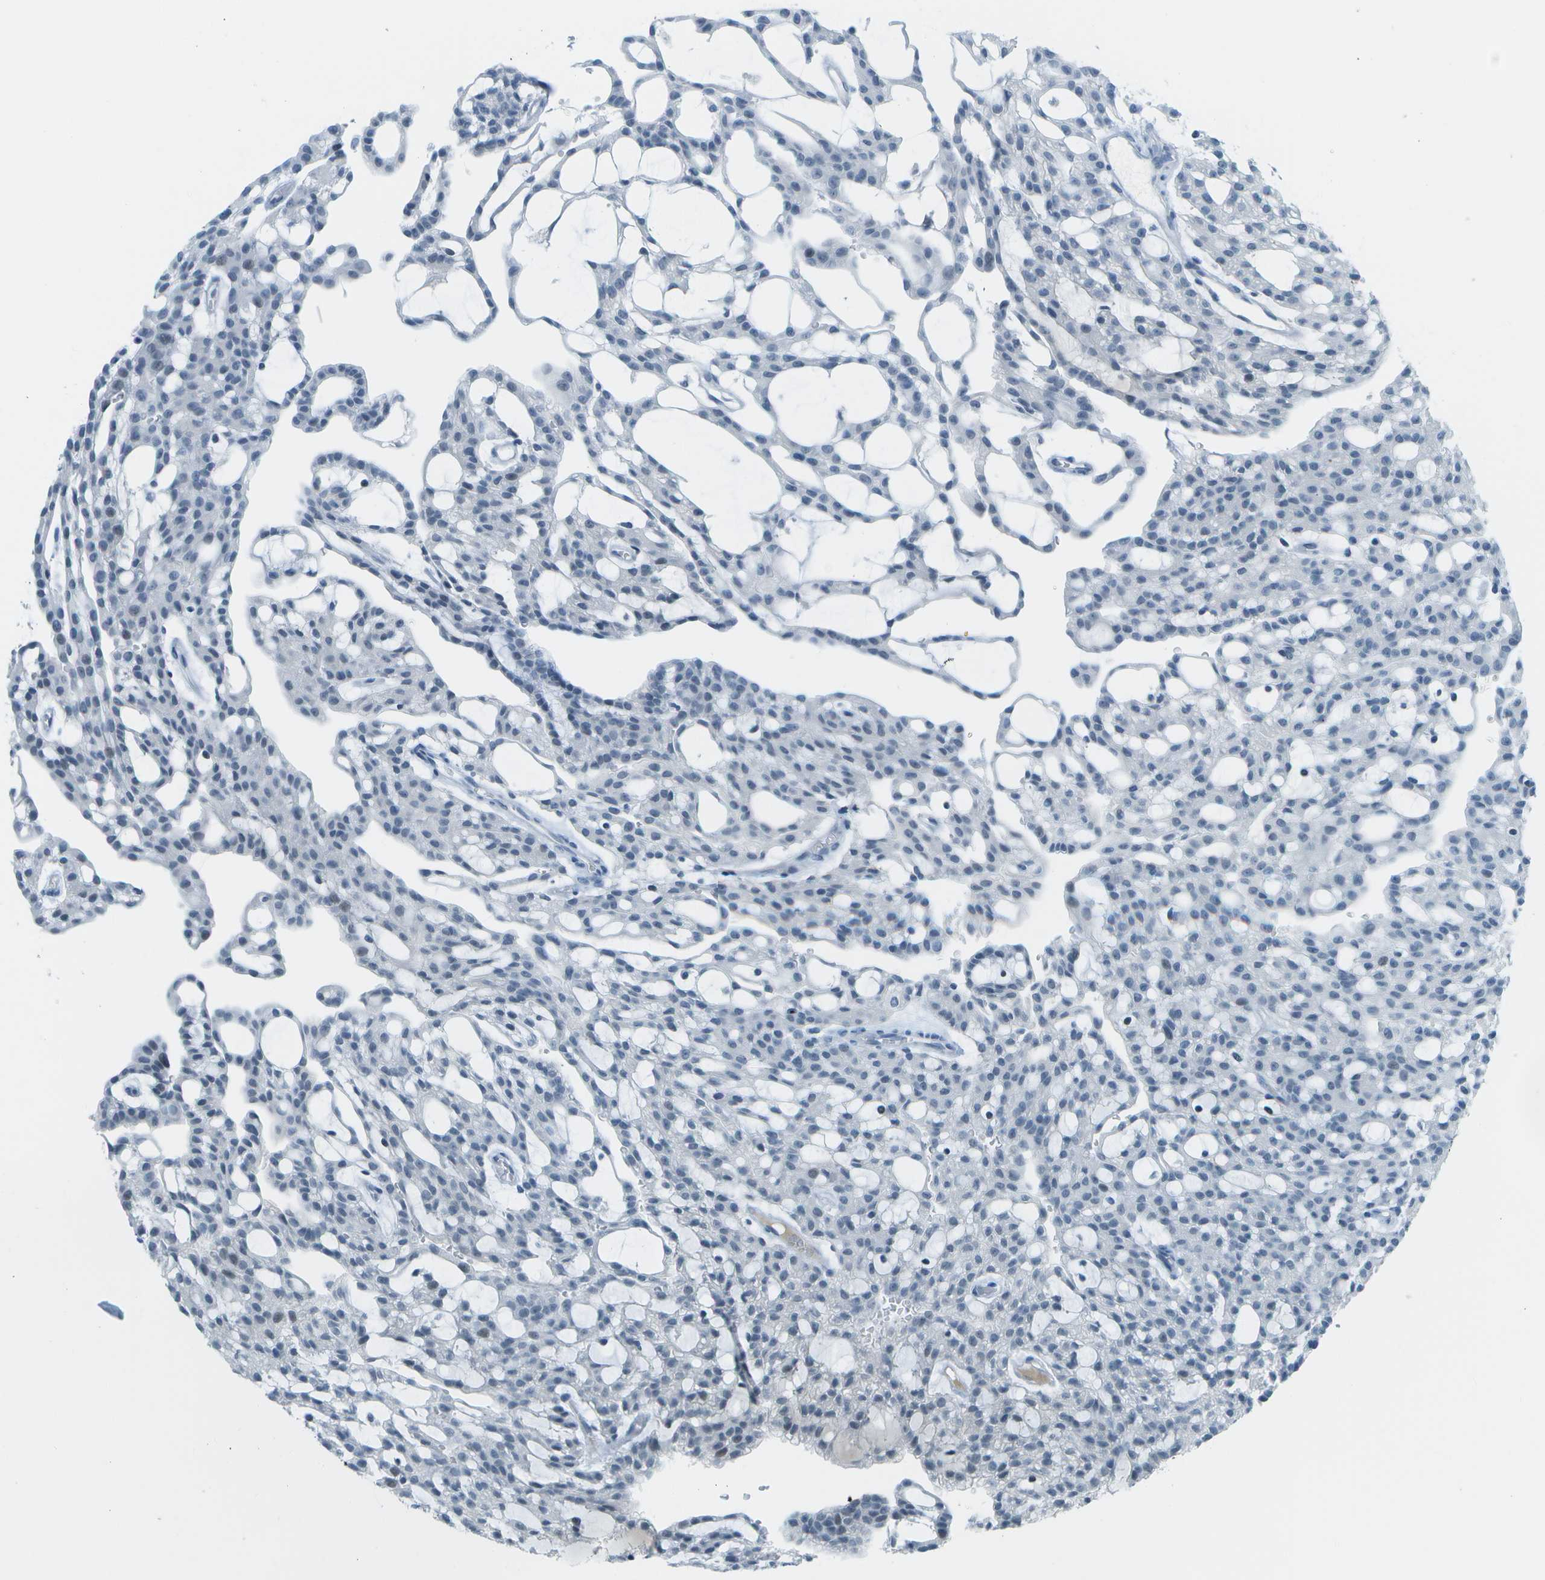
{"staining": {"intensity": "negative", "quantity": "none", "location": "none"}, "tissue": "renal cancer", "cell_type": "Tumor cells", "image_type": "cancer", "snomed": [{"axis": "morphology", "description": "Adenocarcinoma, NOS"}, {"axis": "topography", "description": "Kidney"}], "caption": "Immunohistochemical staining of renal adenocarcinoma demonstrates no significant positivity in tumor cells.", "gene": "NEK11", "patient": {"sex": "male", "age": 63}}